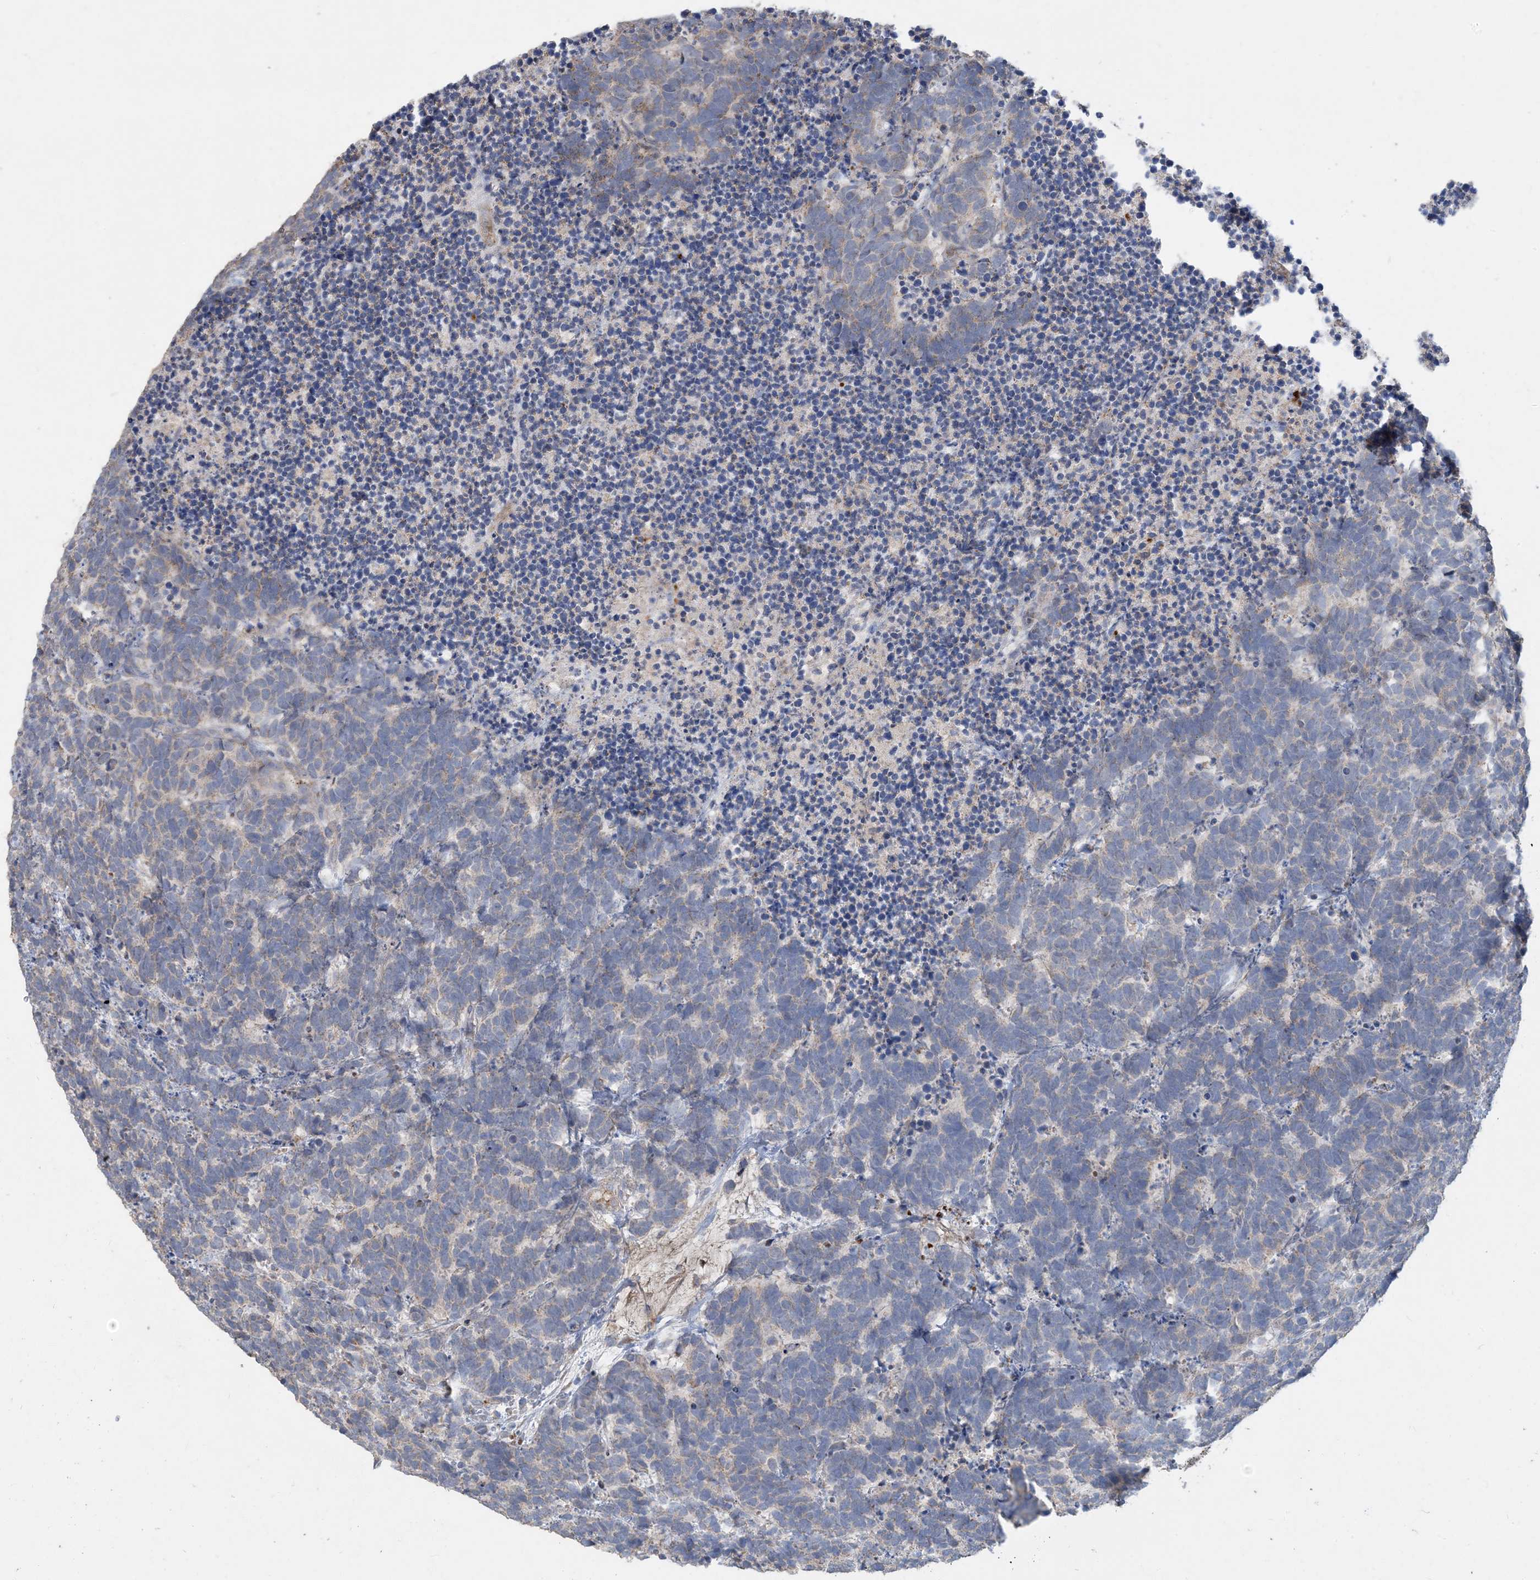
{"staining": {"intensity": "weak", "quantity": "<25%", "location": "cytoplasmic/membranous"}, "tissue": "carcinoid", "cell_type": "Tumor cells", "image_type": "cancer", "snomed": [{"axis": "morphology", "description": "Carcinoma, NOS"}, {"axis": "morphology", "description": "Carcinoid, malignant, NOS"}, {"axis": "topography", "description": "Urinary bladder"}], "caption": "A histopathology image of human carcinoma is negative for staining in tumor cells.", "gene": "ECHDC1", "patient": {"sex": "male", "age": 57}}